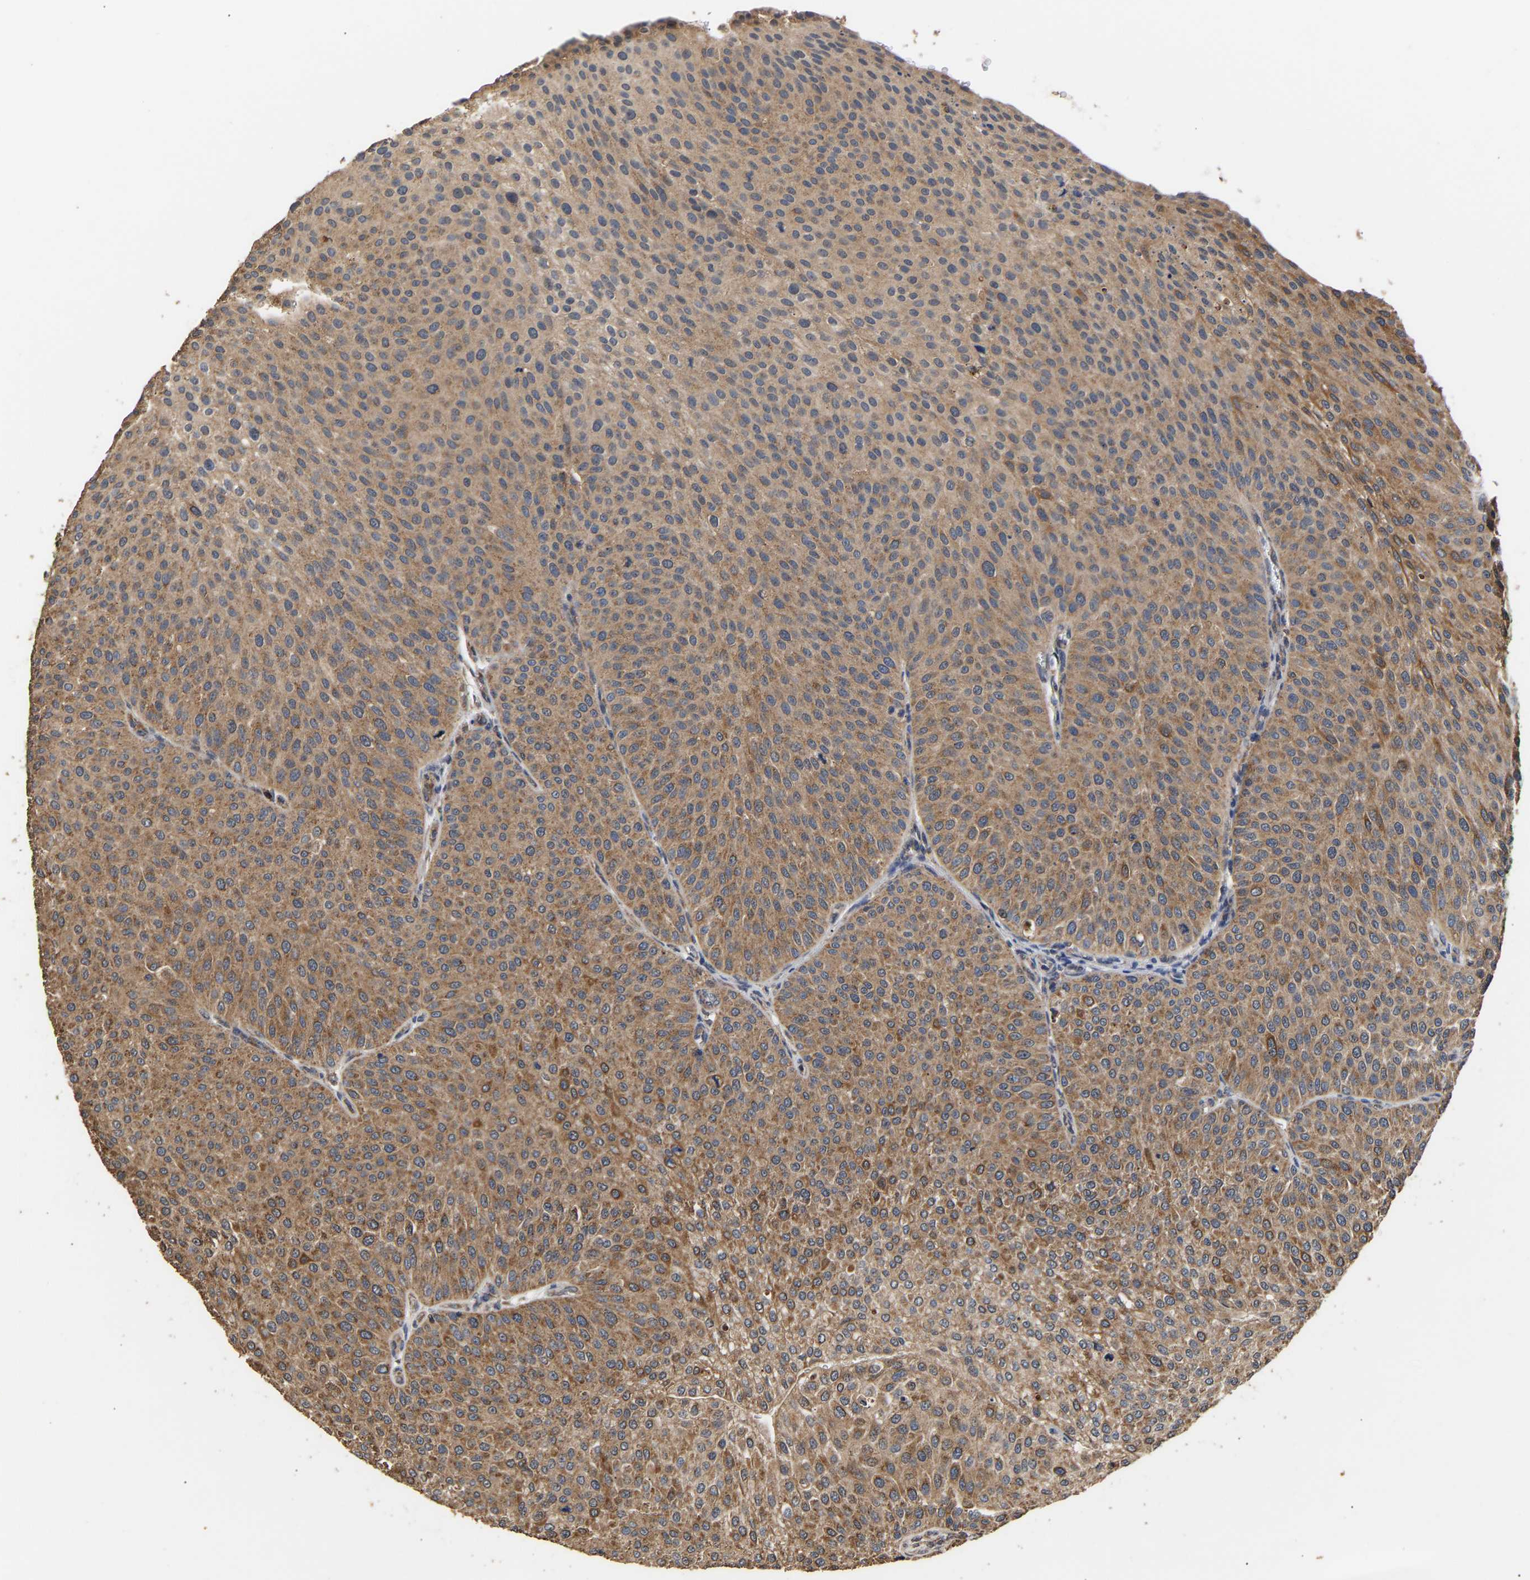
{"staining": {"intensity": "moderate", "quantity": ">75%", "location": "cytoplasmic/membranous"}, "tissue": "urothelial cancer", "cell_type": "Tumor cells", "image_type": "cancer", "snomed": [{"axis": "morphology", "description": "Urothelial carcinoma, Low grade"}, {"axis": "topography", "description": "Smooth muscle"}, {"axis": "topography", "description": "Urinary bladder"}], "caption": "Immunohistochemistry (IHC) of low-grade urothelial carcinoma shows medium levels of moderate cytoplasmic/membranous expression in about >75% of tumor cells. (DAB (3,3'-diaminobenzidine) = brown stain, brightfield microscopy at high magnification).", "gene": "ZNF26", "patient": {"sex": "male", "age": 60}}